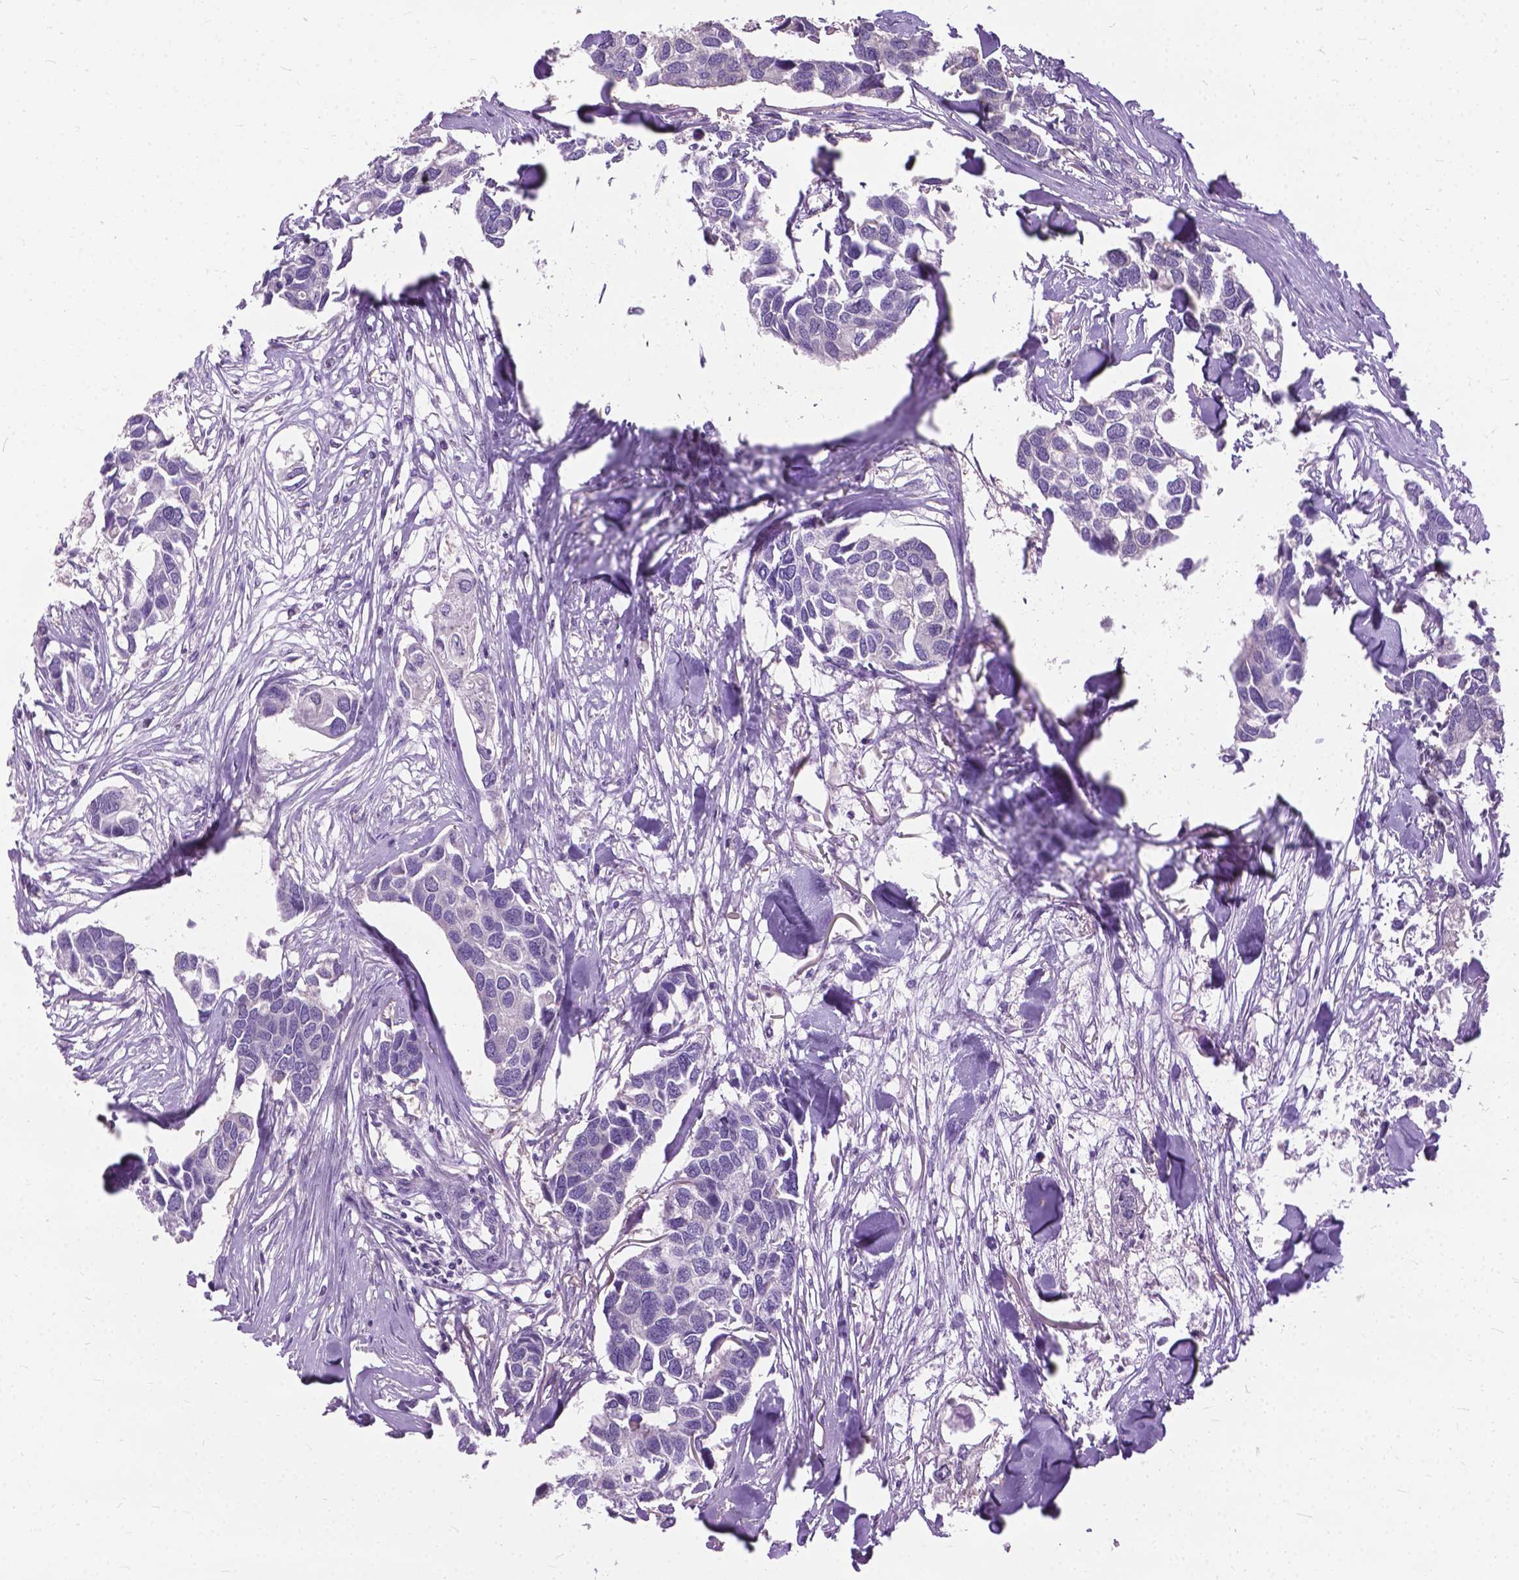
{"staining": {"intensity": "negative", "quantity": "none", "location": "none"}, "tissue": "breast cancer", "cell_type": "Tumor cells", "image_type": "cancer", "snomed": [{"axis": "morphology", "description": "Duct carcinoma"}, {"axis": "topography", "description": "Breast"}], "caption": "Tumor cells are negative for brown protein staining in invasive ductal carcinoma (breast).", "gene": "JAK3", "patient": {"sex": "female", "age": 83}}